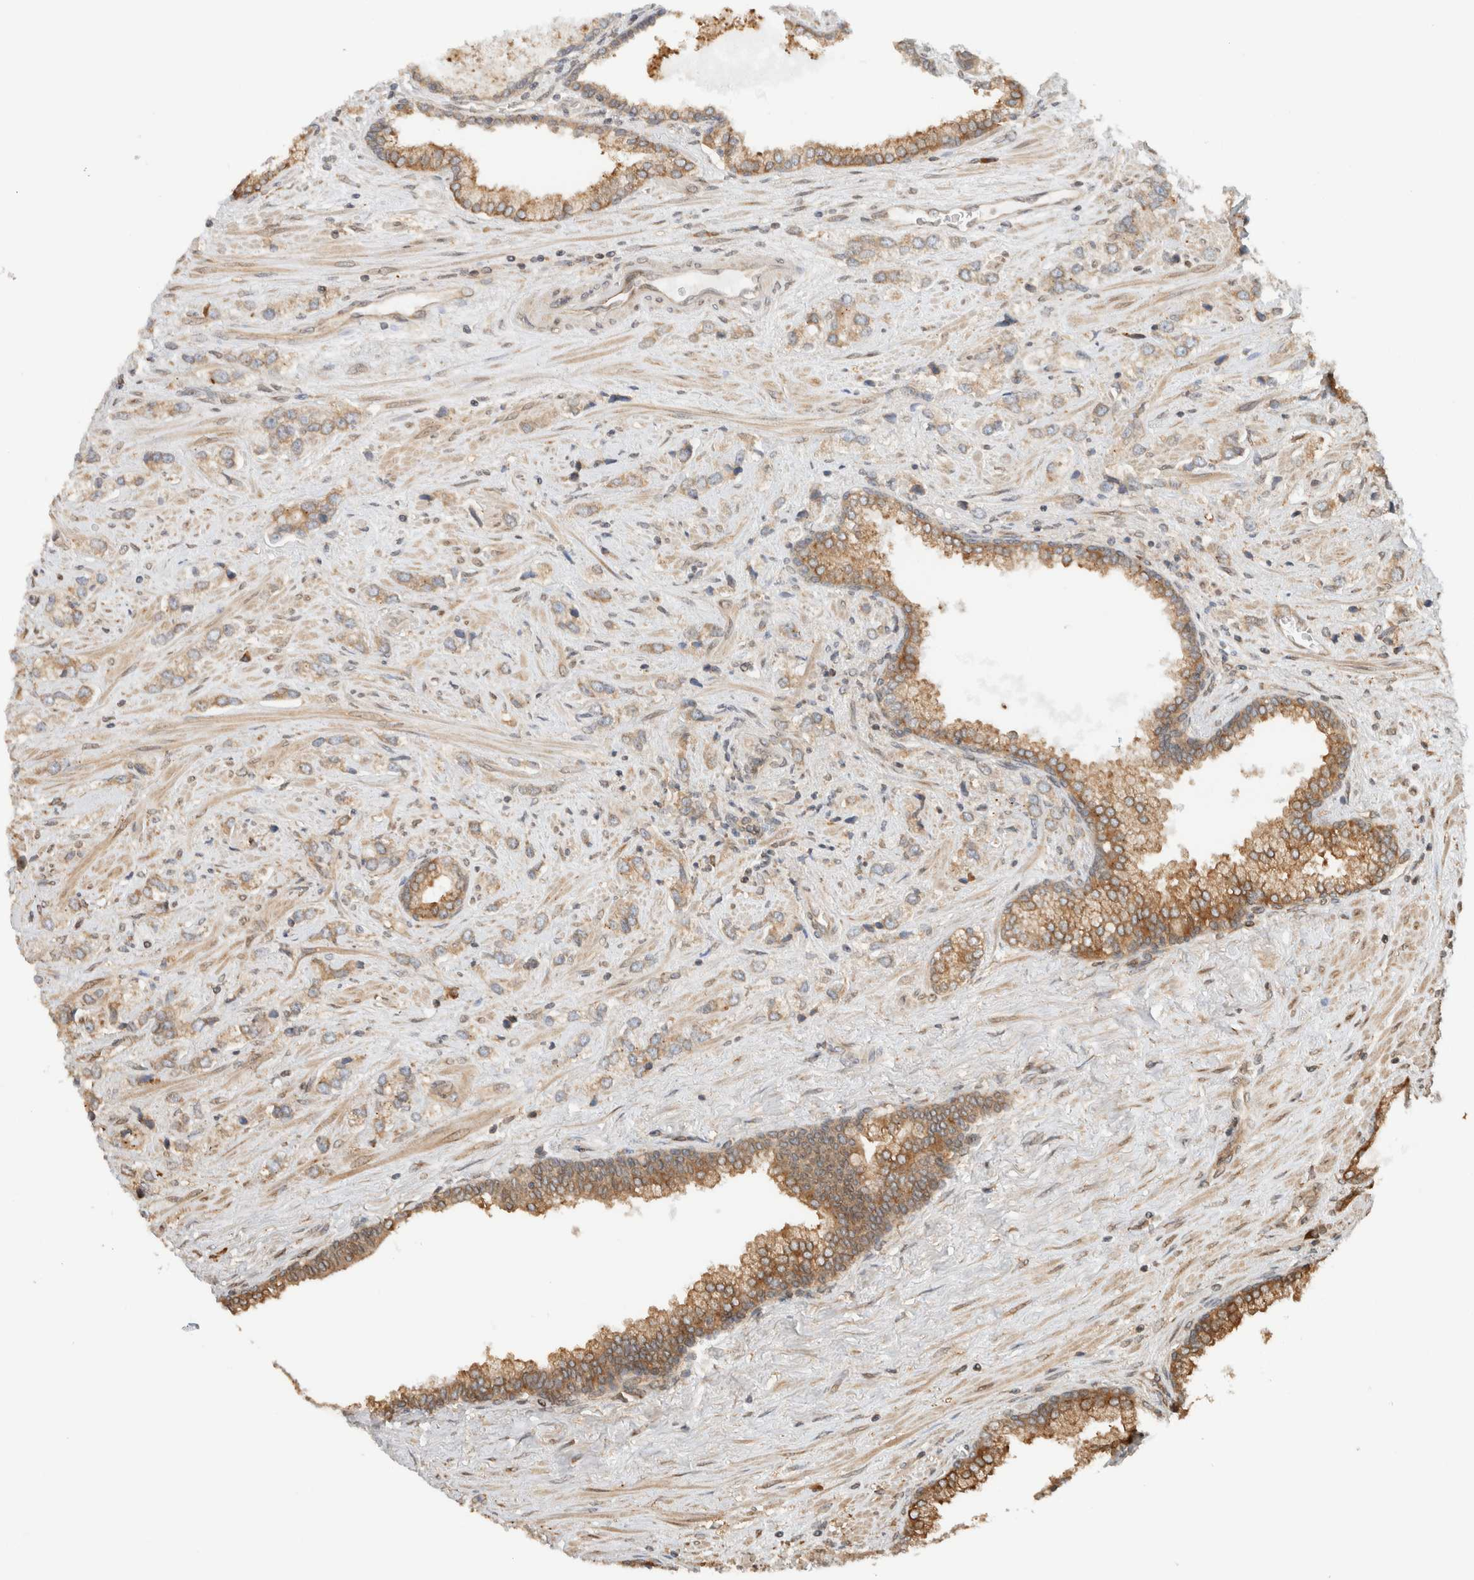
{"staining": {"intensity": "moderate", "quantity": "25%-75%", "location": "cytoplasmic/membranous"}, "tissue": "prostate cancer", "cell_type": "Tumor cells", "image_type": "cancer", "snomed": [{"axis": "morphology", "description": "Adenocarcinoma, High grade"}, {"axis": "topography", "description": "Prostate"}], "caption": "Immunohistochemistry (IHC) of prostate adenocarcinoma (high-grade) reveals medium levels of moderate cytoplasmic/membranous positivity in about 25%-75% of tumor cells. Nuclei are stained in blue.", "gene": "ARFGEF2", "patient": {"sex": "male", "age": 66}}